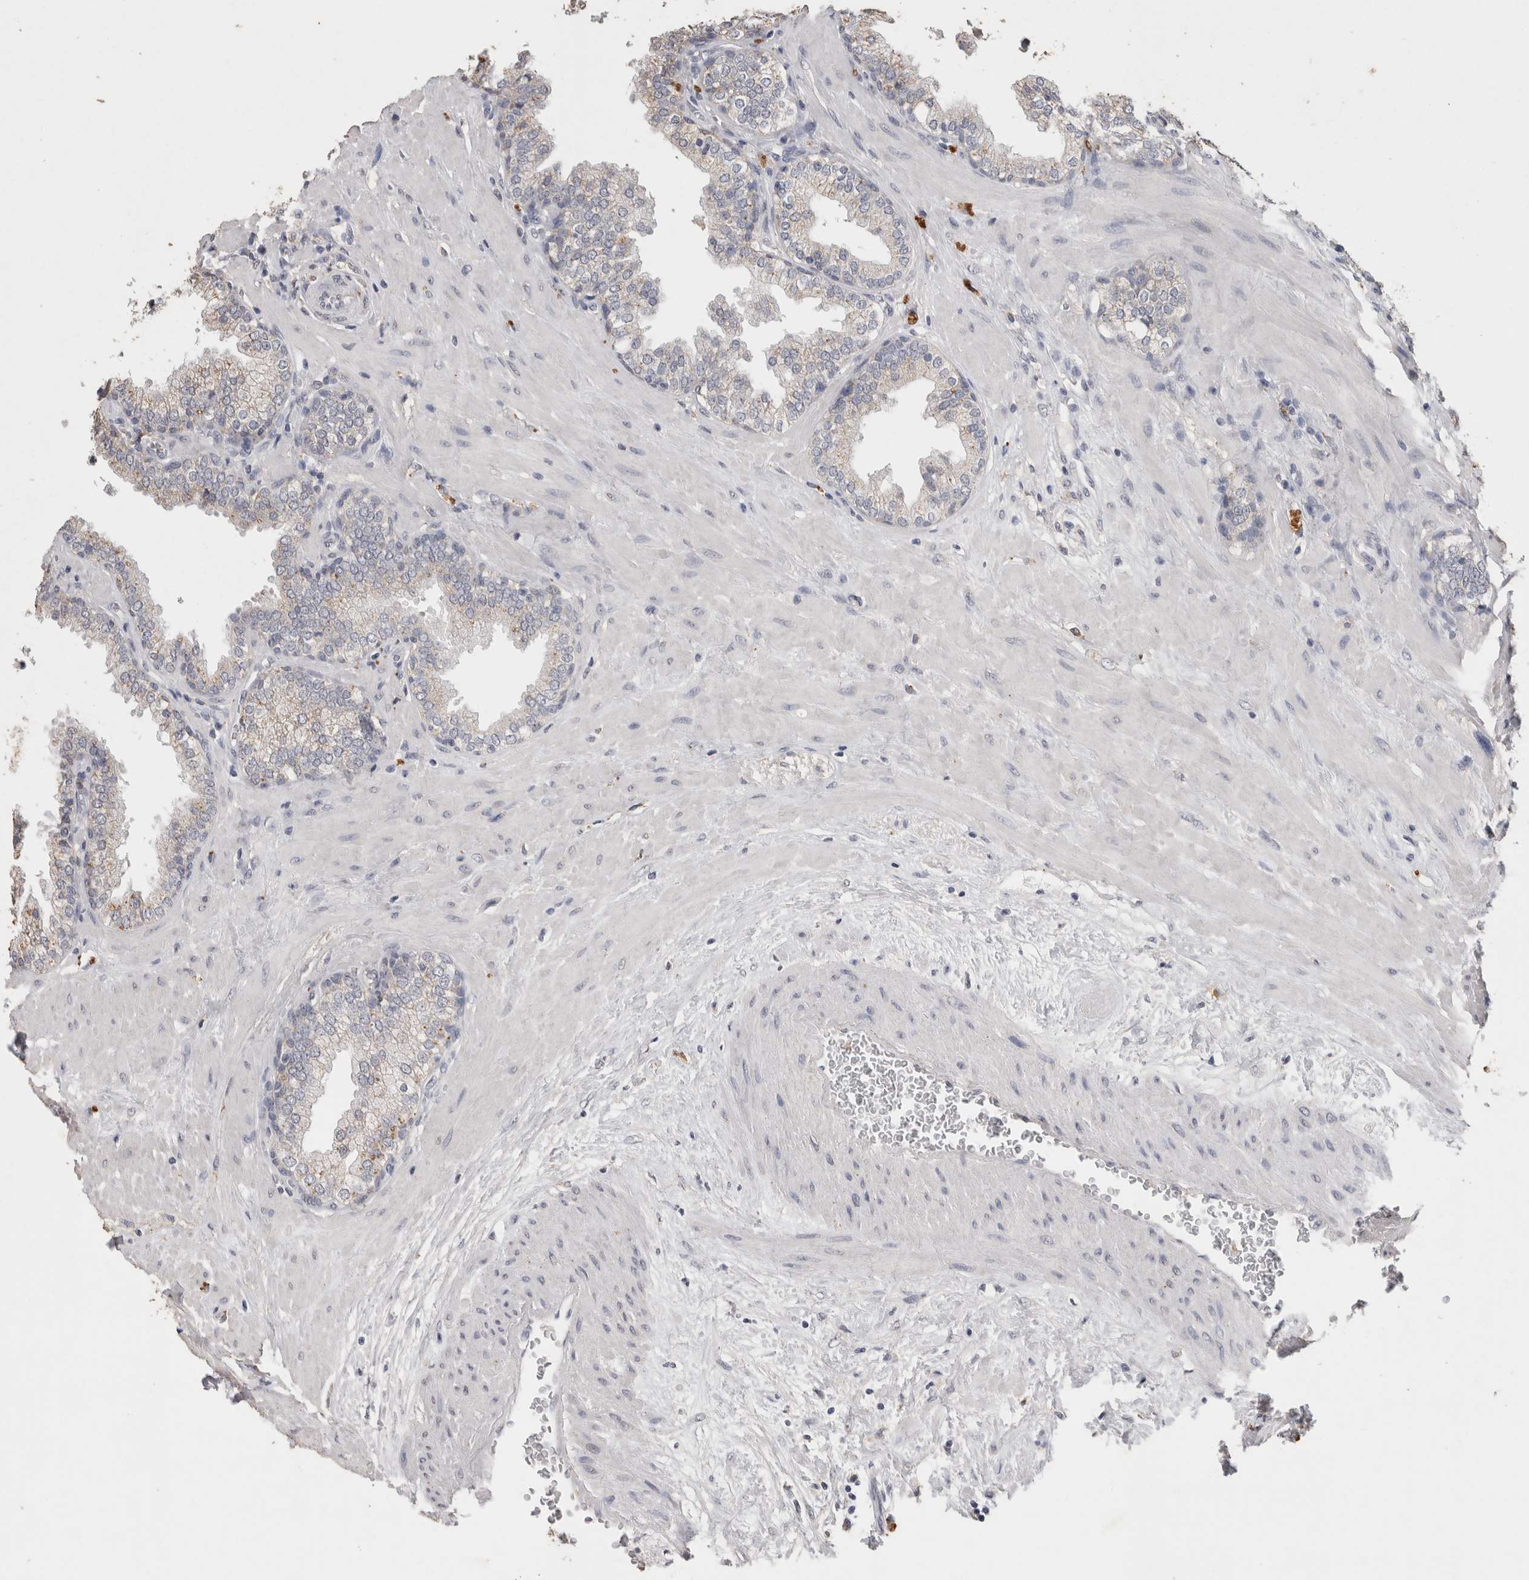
{"staining": {"intensity": "moderate", "quantity": "<25%", "location": "cytoplasmic/membranous"}, "tissue": "prostate", "cell_type": "Glandular cells", "image_type": "normal", "snomed": [{"axis": "morphology", "description": "Normal tissue, NOS"}, {"axis": "topography", "description": "Prostate"}], "caption": "Prostate stained for a protein (brown) shows moderate cytoplasmic/membranous positive positivity in about <25% of glandular cells.", "gene": "CNTFR", "patient": {"sex": "male", "age": 51}}